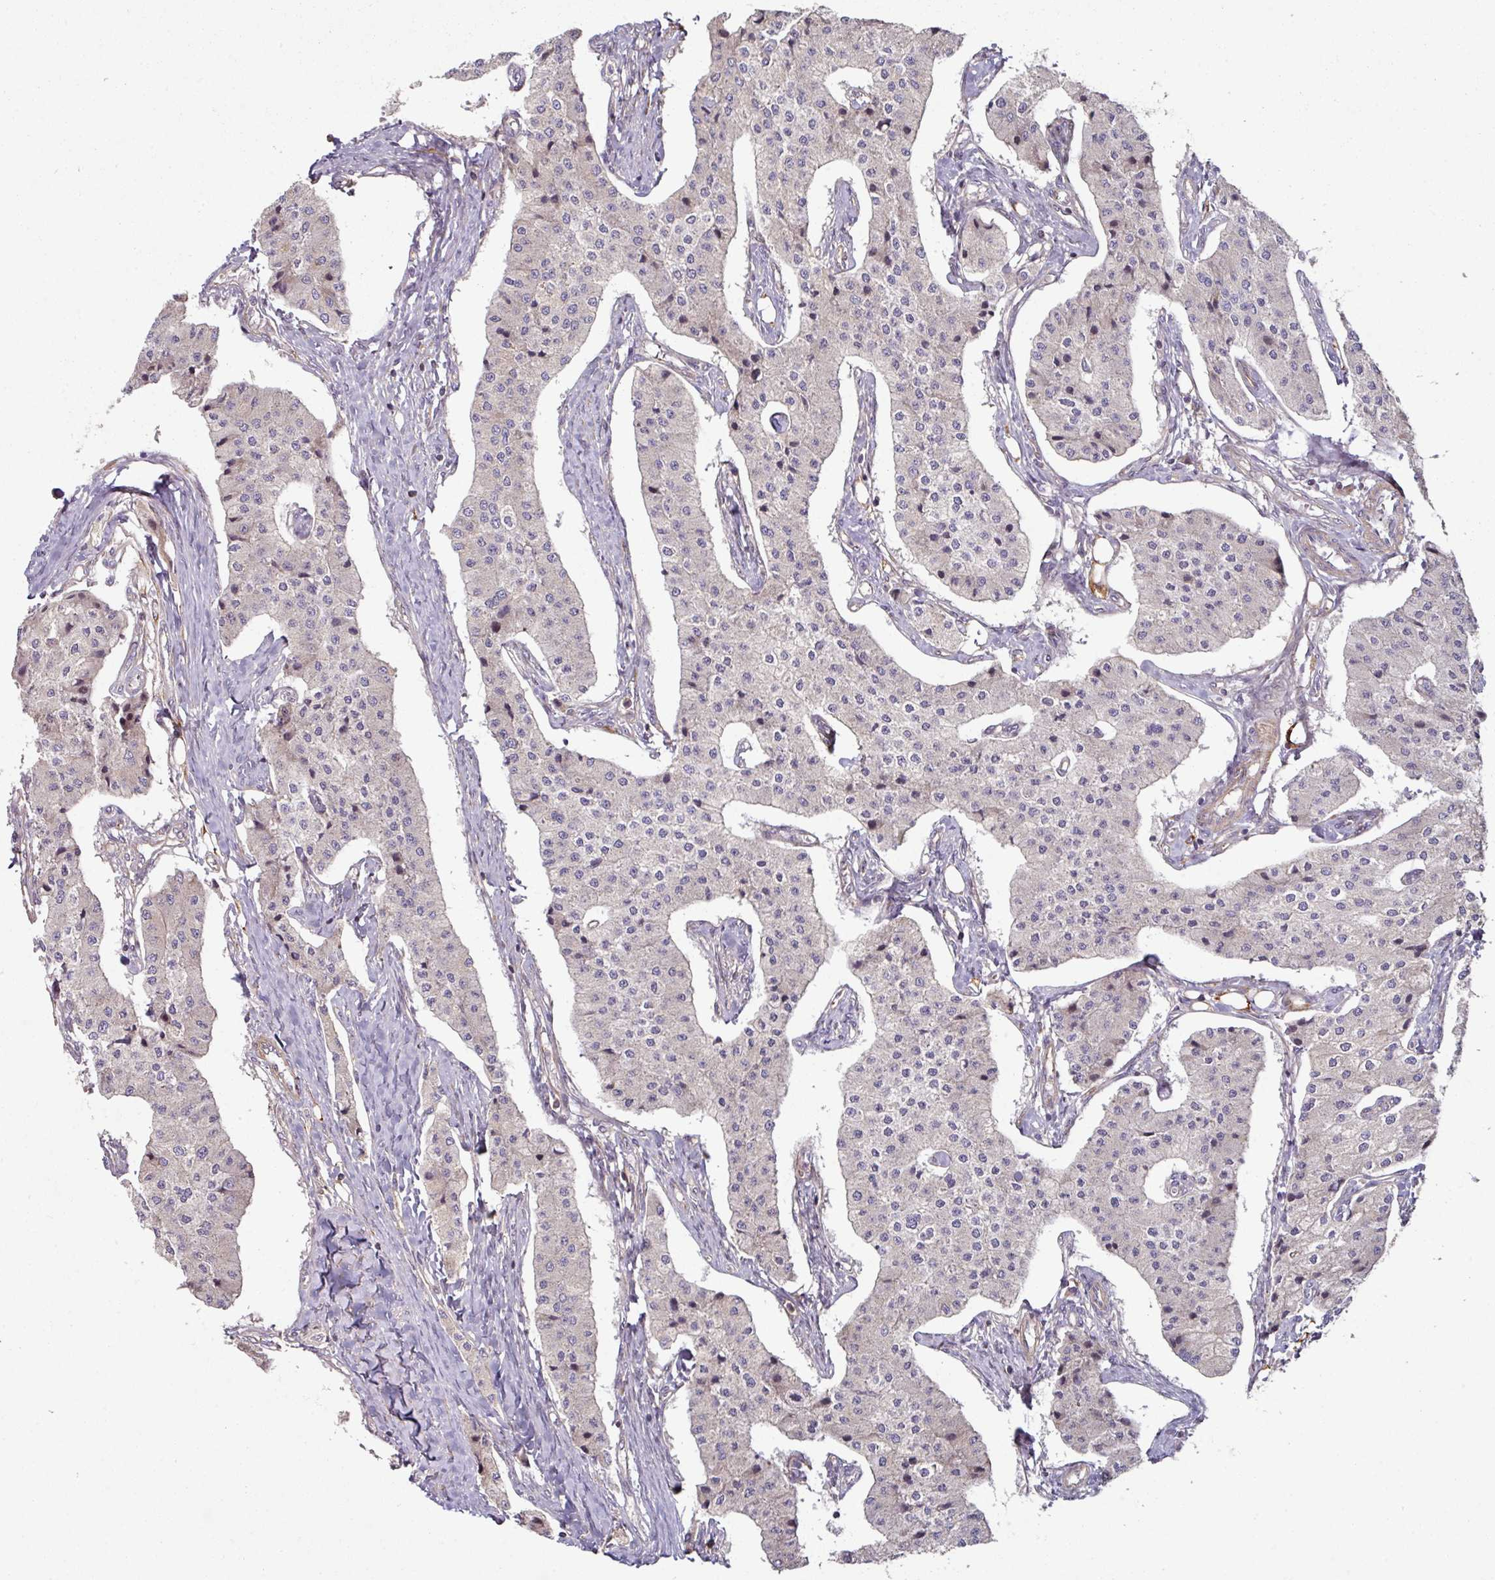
{"staining": {"intensity": "negative", "quantity": "none", "location": "none"}, "tissue": "carcinoid", "cell_type": "Tumor cells", "image_type": "cancer", "snomed": [{"axis": "morphology", "description": "Carcinoid, malignant, NOS"}, {"axis": "topography", "description": "Colon"}], "caption": "Photomicrograph shows no significant protein expression in tumor cells of carcinoid. (Brightfield microscopy of DAB immunohistochemistry at high magnification).", "gene": "CASP2", "patient": {"sex": "female", "age": 52}}